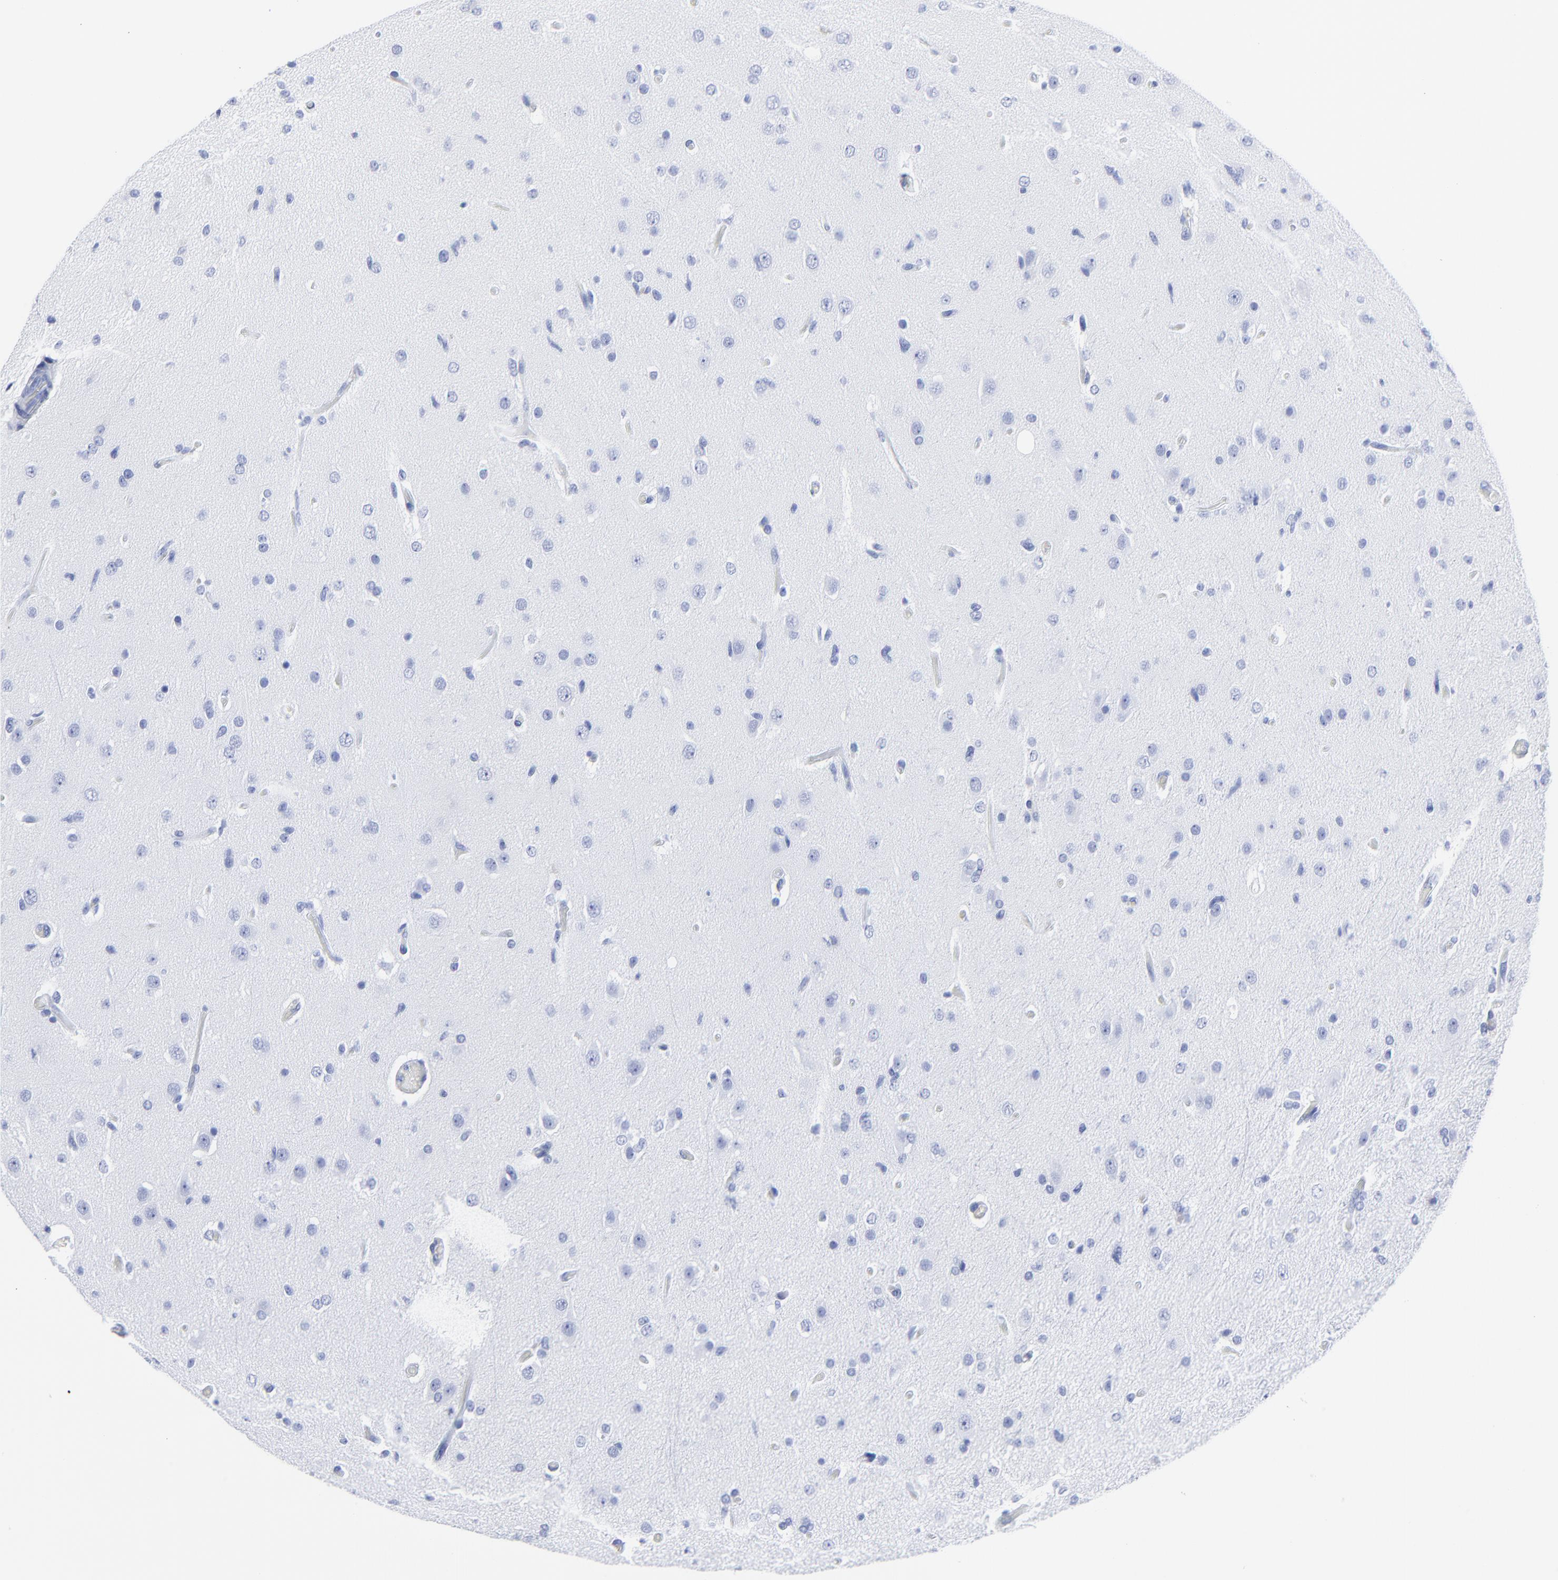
{"staining": {"intensity": "negative", "quantity": "none", "location": "none"}, "tissue": "glioma", "cell_type": "Tumor cells", "image_type": "cancer", "snomed": [{"axis": "morphology", "description": "Glioma, malignant, High grade"}, {"axis": "topography", "description": "Brain"}], "caption": "A histopathology image of glioma stained for a protein reveals no brown staining in tumor cells.", "gene": "DCN", "patient": {"sex": "male", "age": 33}}